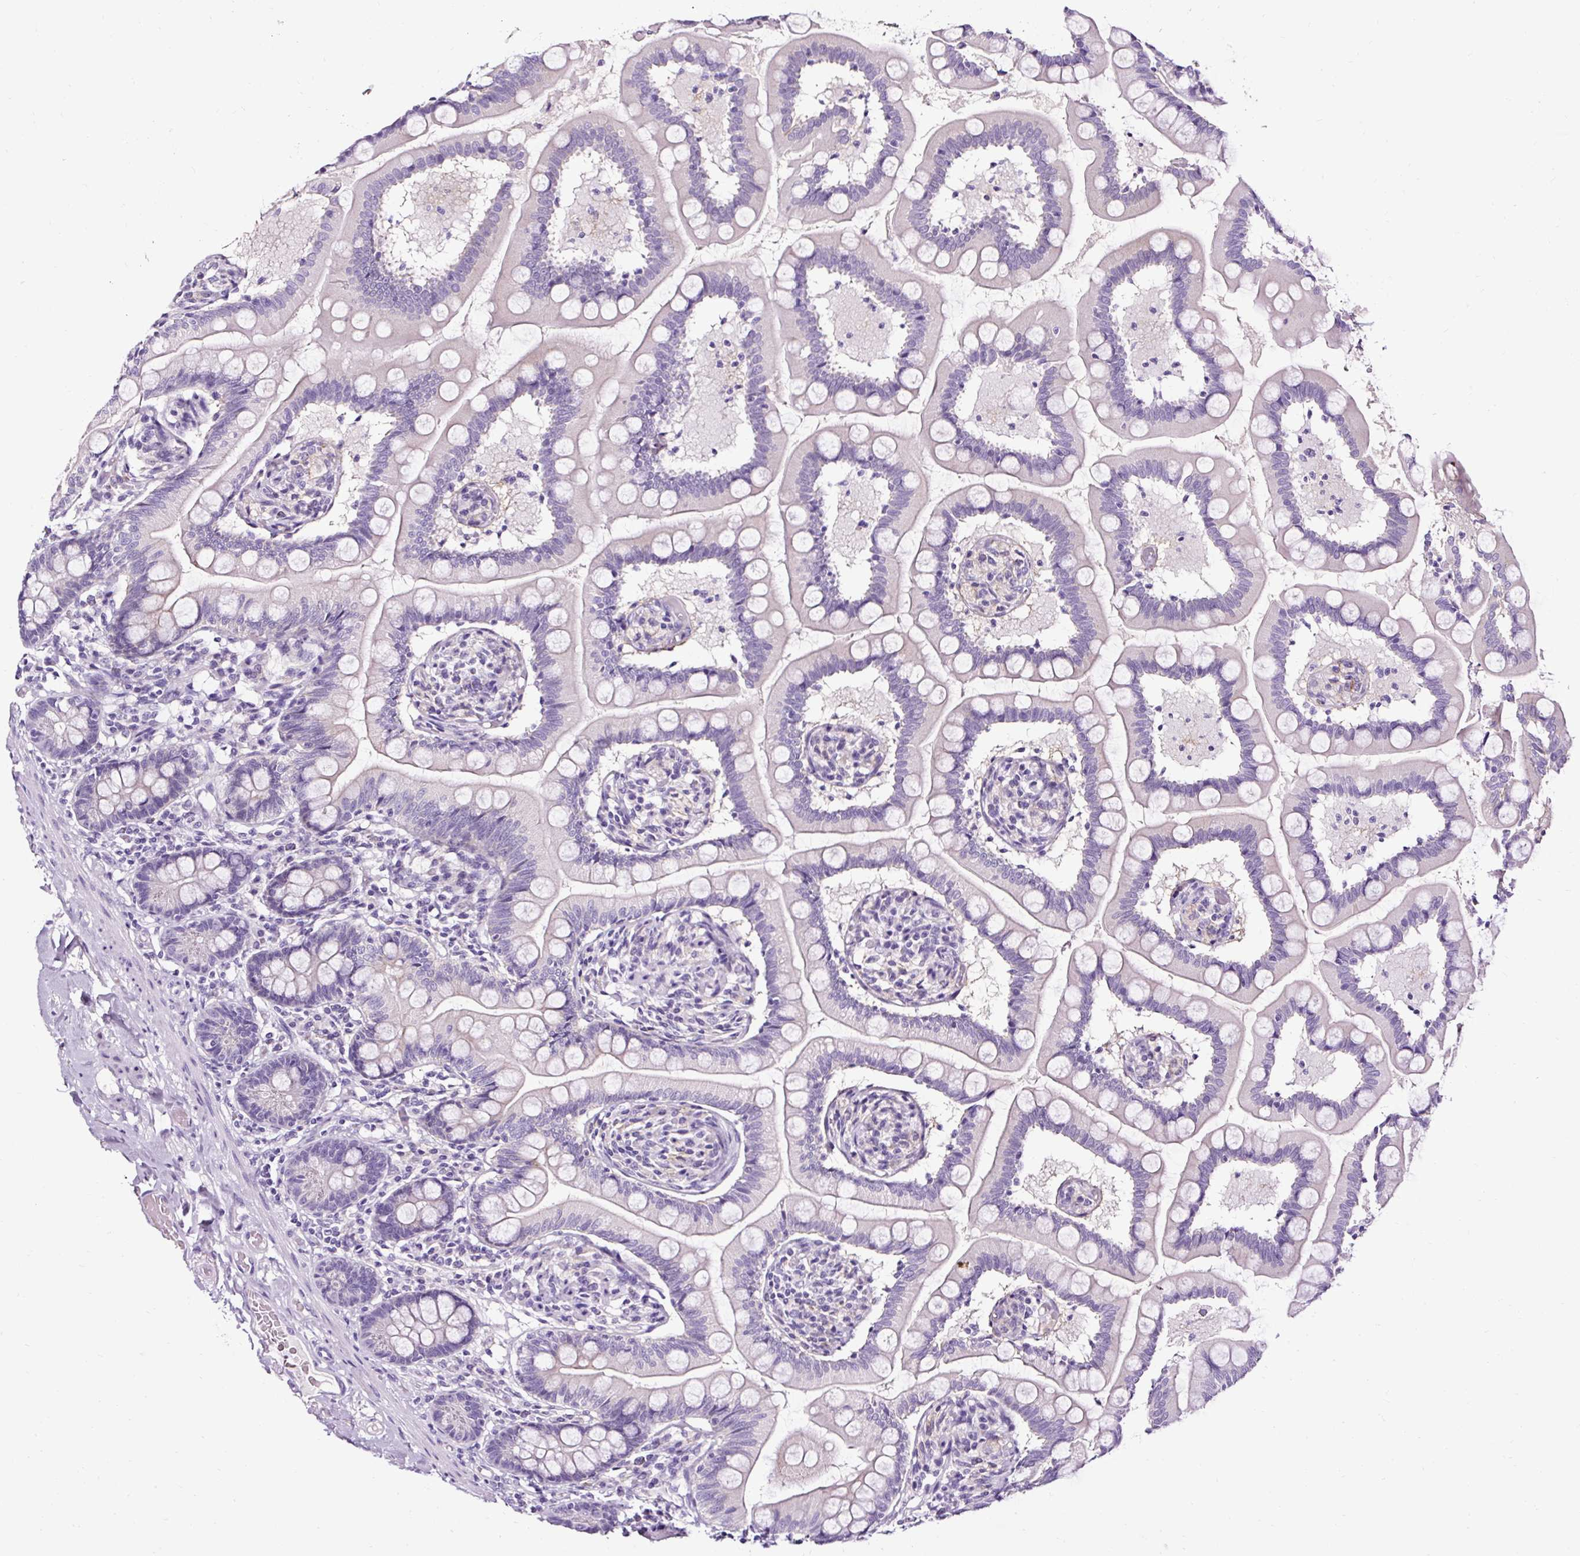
{"staining": {"intensity": "negative", "quantity": "none", "location": "none"}, "tissue": "small intestine", "cell_type": "Glandular cells", "image_type": "normal", "snomed": [{"axis": "morphology", "description": "Normal tissue, NOS"}, {"axis": "topography", "description": "Small intestine"}], "caption": "Immunohistochemistry histopathology image of benign human small intestine stained for a protein (brown), which displays no staining in glandular cells. (Brightfield microscopy of DAB IHC at high magnification).", "gene": "SLC7A8", "patient": {"sex": "female", "age": 64}}